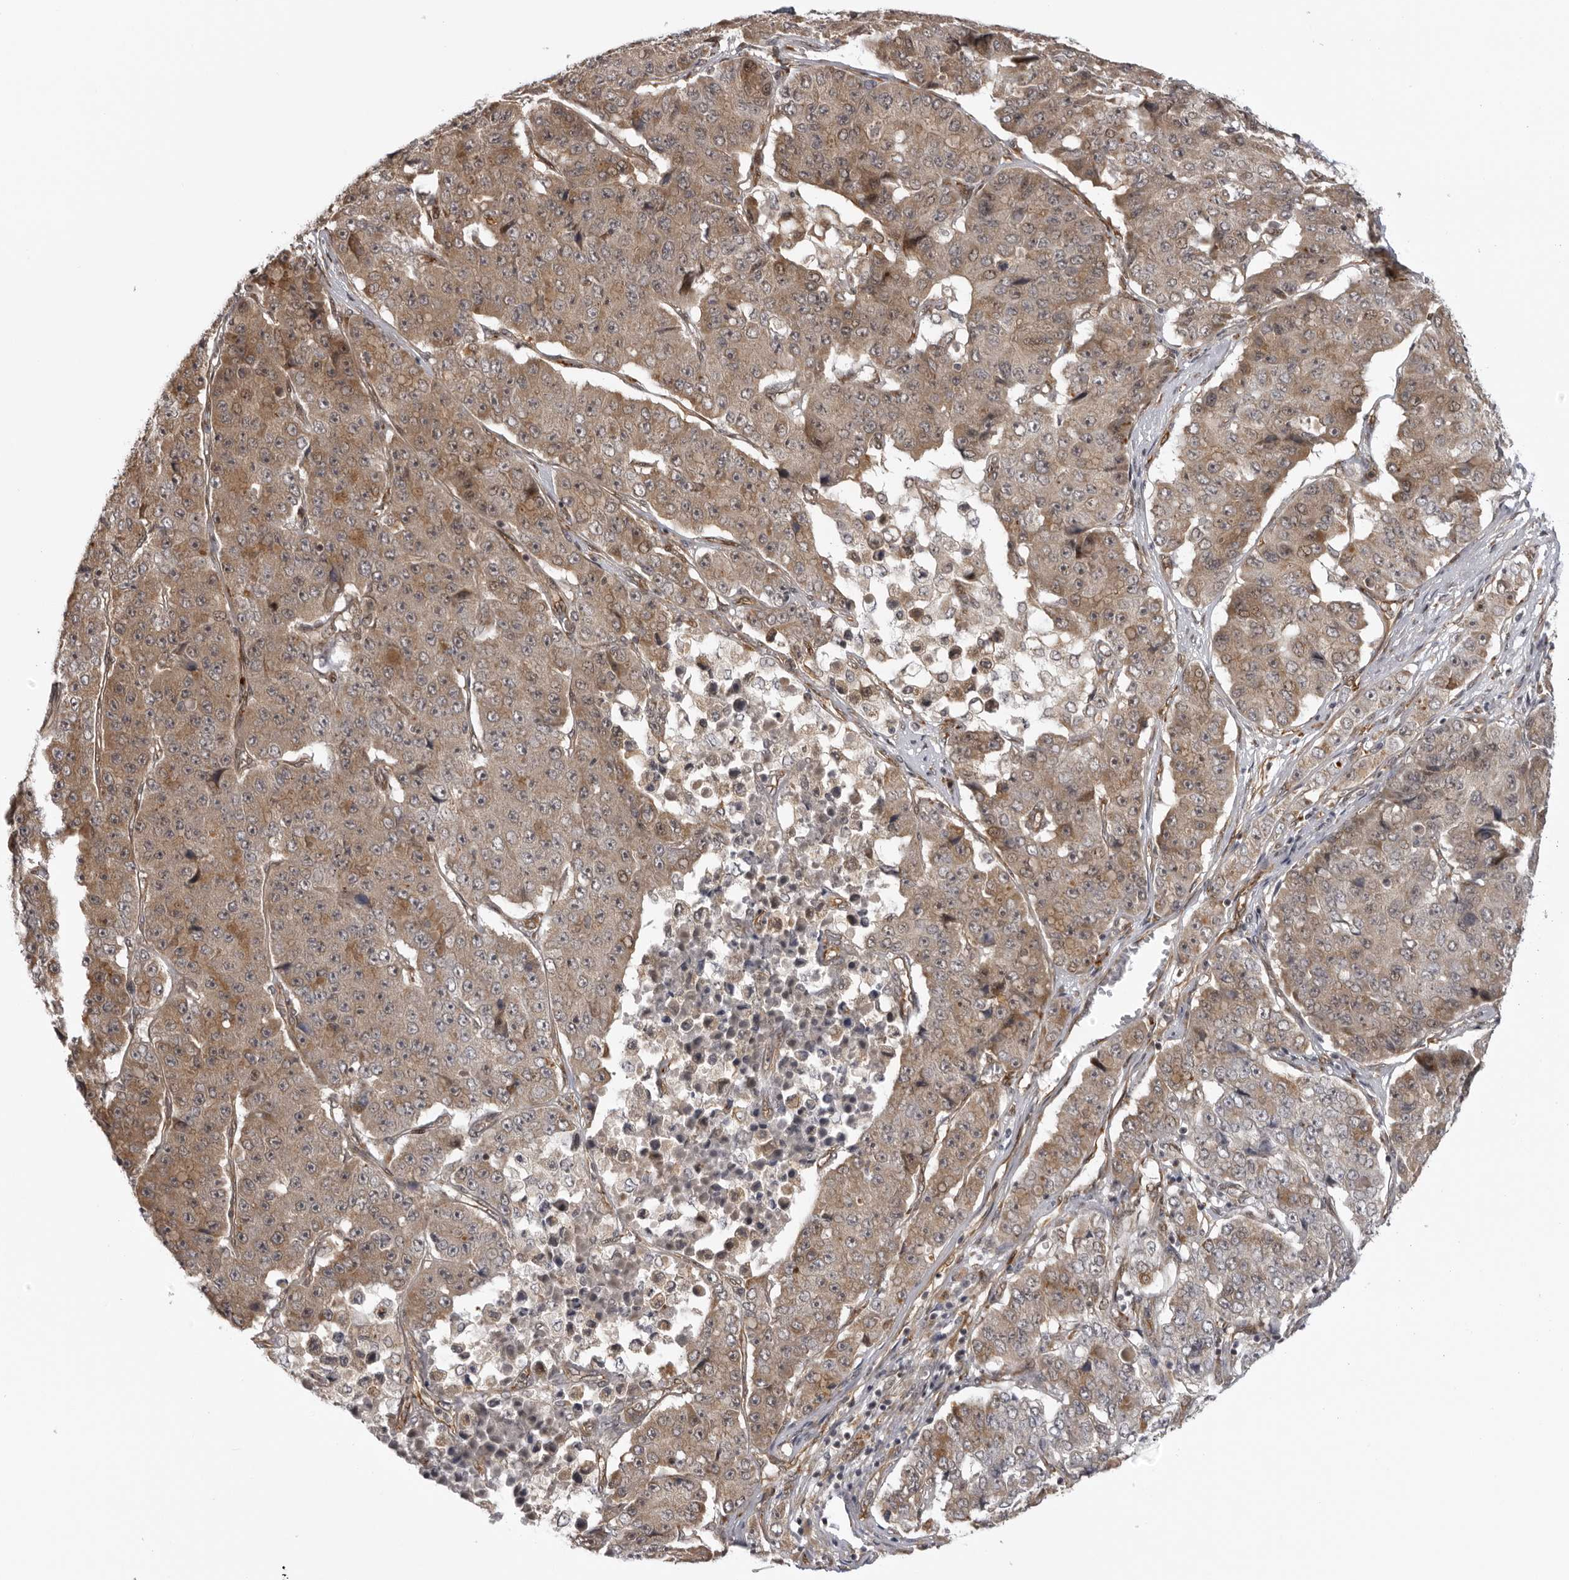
{"staining": {"intensity": "weak", "quantity": ">75%", "location": "cytoplasmic/membranous"}, "tissue": "pancreatic cancer", "cell_type": "Tumor cells", "image_type": "cancer", "snomed": [{"axis": "morphology", "description": "Adenocarcinoma, NOS"}, {"axis": "topography", "description": "Pancreas"}], "caption": "Immunohistochemistry (IHC) (DAB) staining of human pancreatic adenocarcinoma exhibits weak cytoplasmic/membranous protein expression in about >75% of tumor cells.", "gene": "DNAH14", "patient": {"sex": "male", "age": 50}}